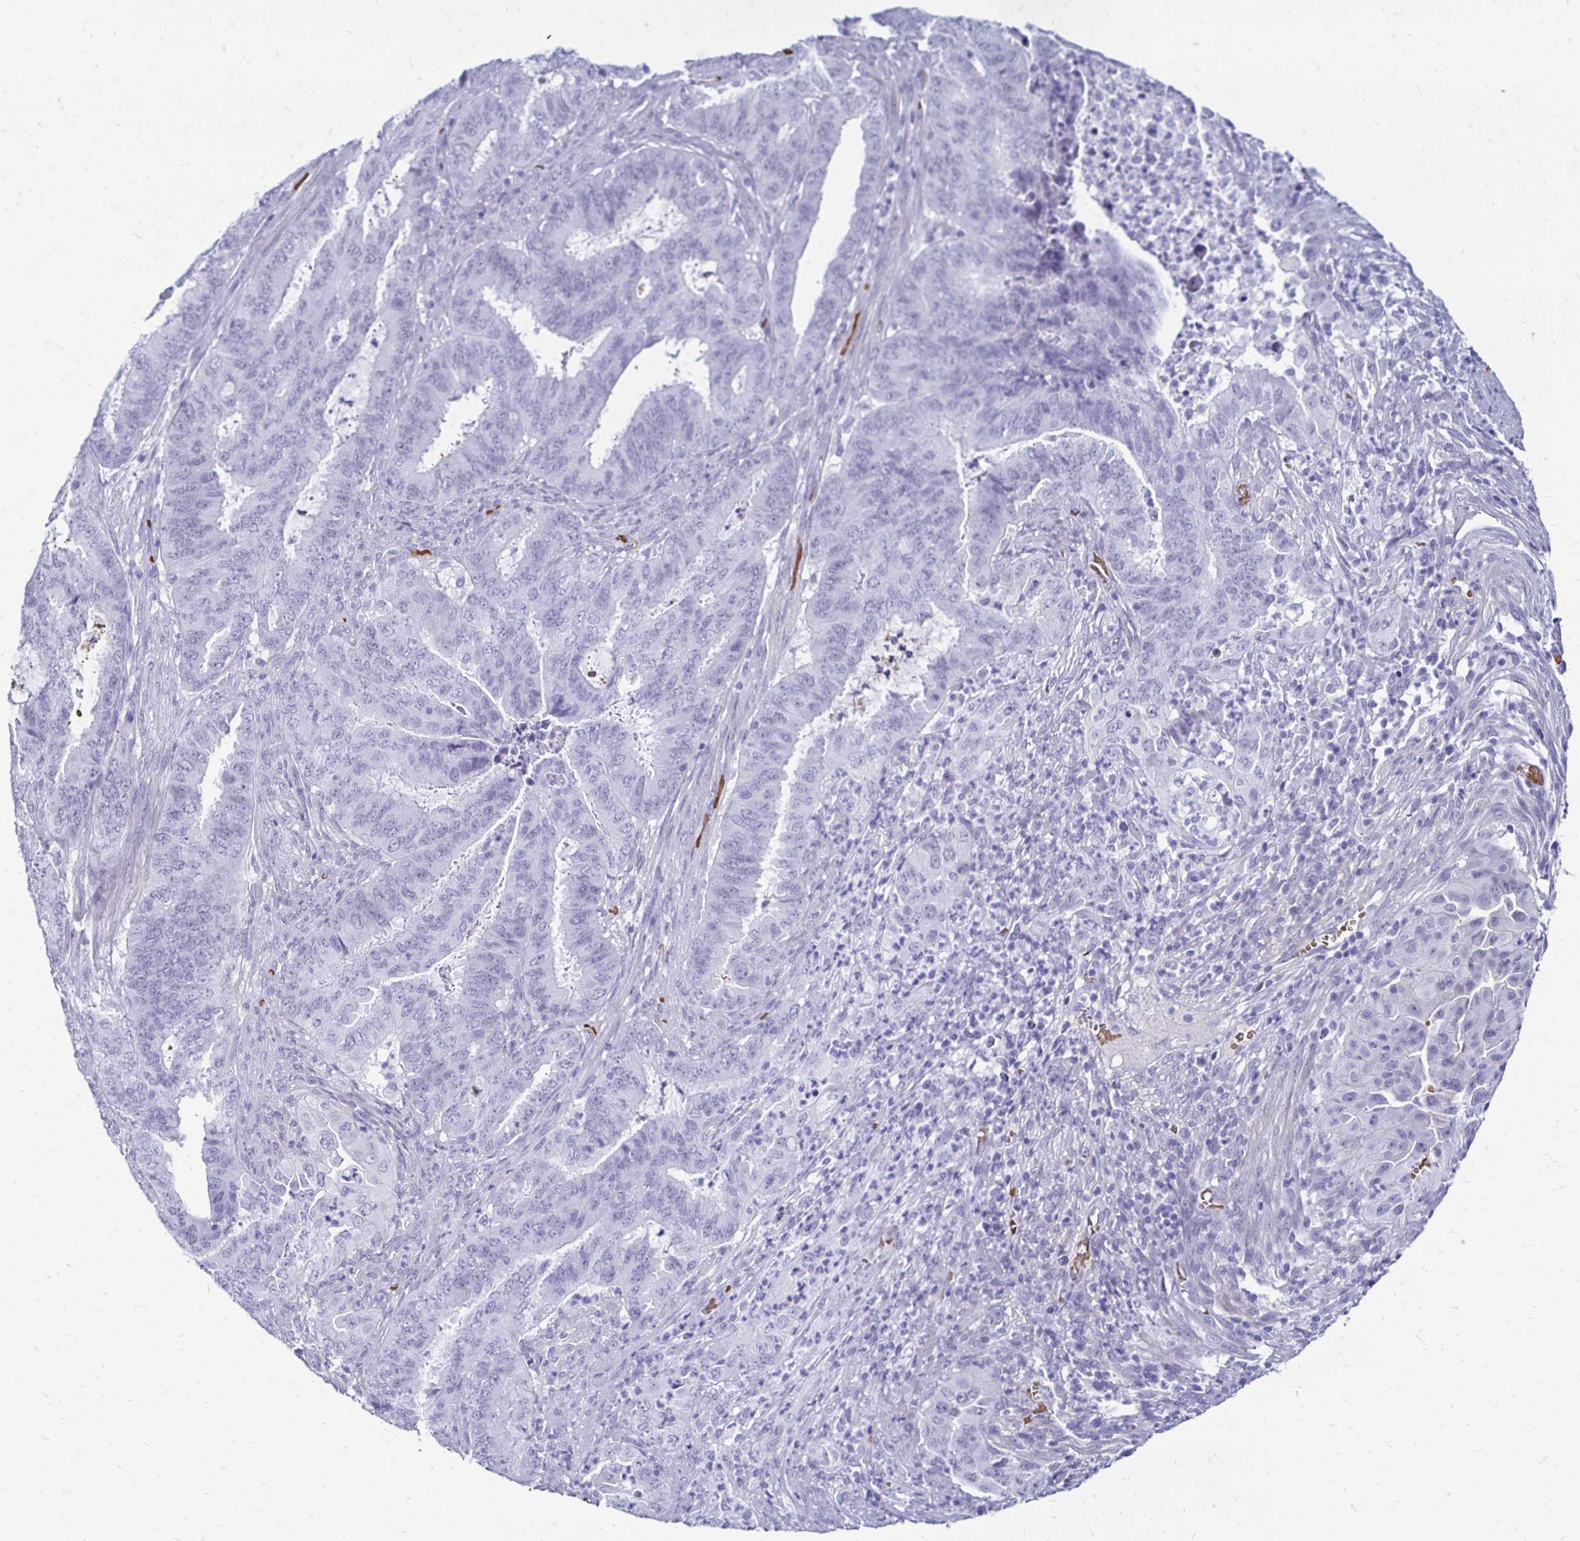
{"staining": {"intensity": "negative", "quantity": "none", "location": "none"}, "tissue": "endometrial cancer", "cell_type": "Tumor cells", "image_type": "cancer", "snomed": [{"axis": "morphology", "description": "Adenocarcinoma, NOS"}, {"axis": "topography", "description": "Endometrium"}], "caption": "Image shows no significant protein expression in tumor cells of endometrial adenocarcinoma. (DAB (3,3'-diaminobenzidine) immunohistochemistry visualized using brightfield microscopy, high magnification).", "gene": "RHBDL3", "patient": {"sex": "female", "age": 51}}